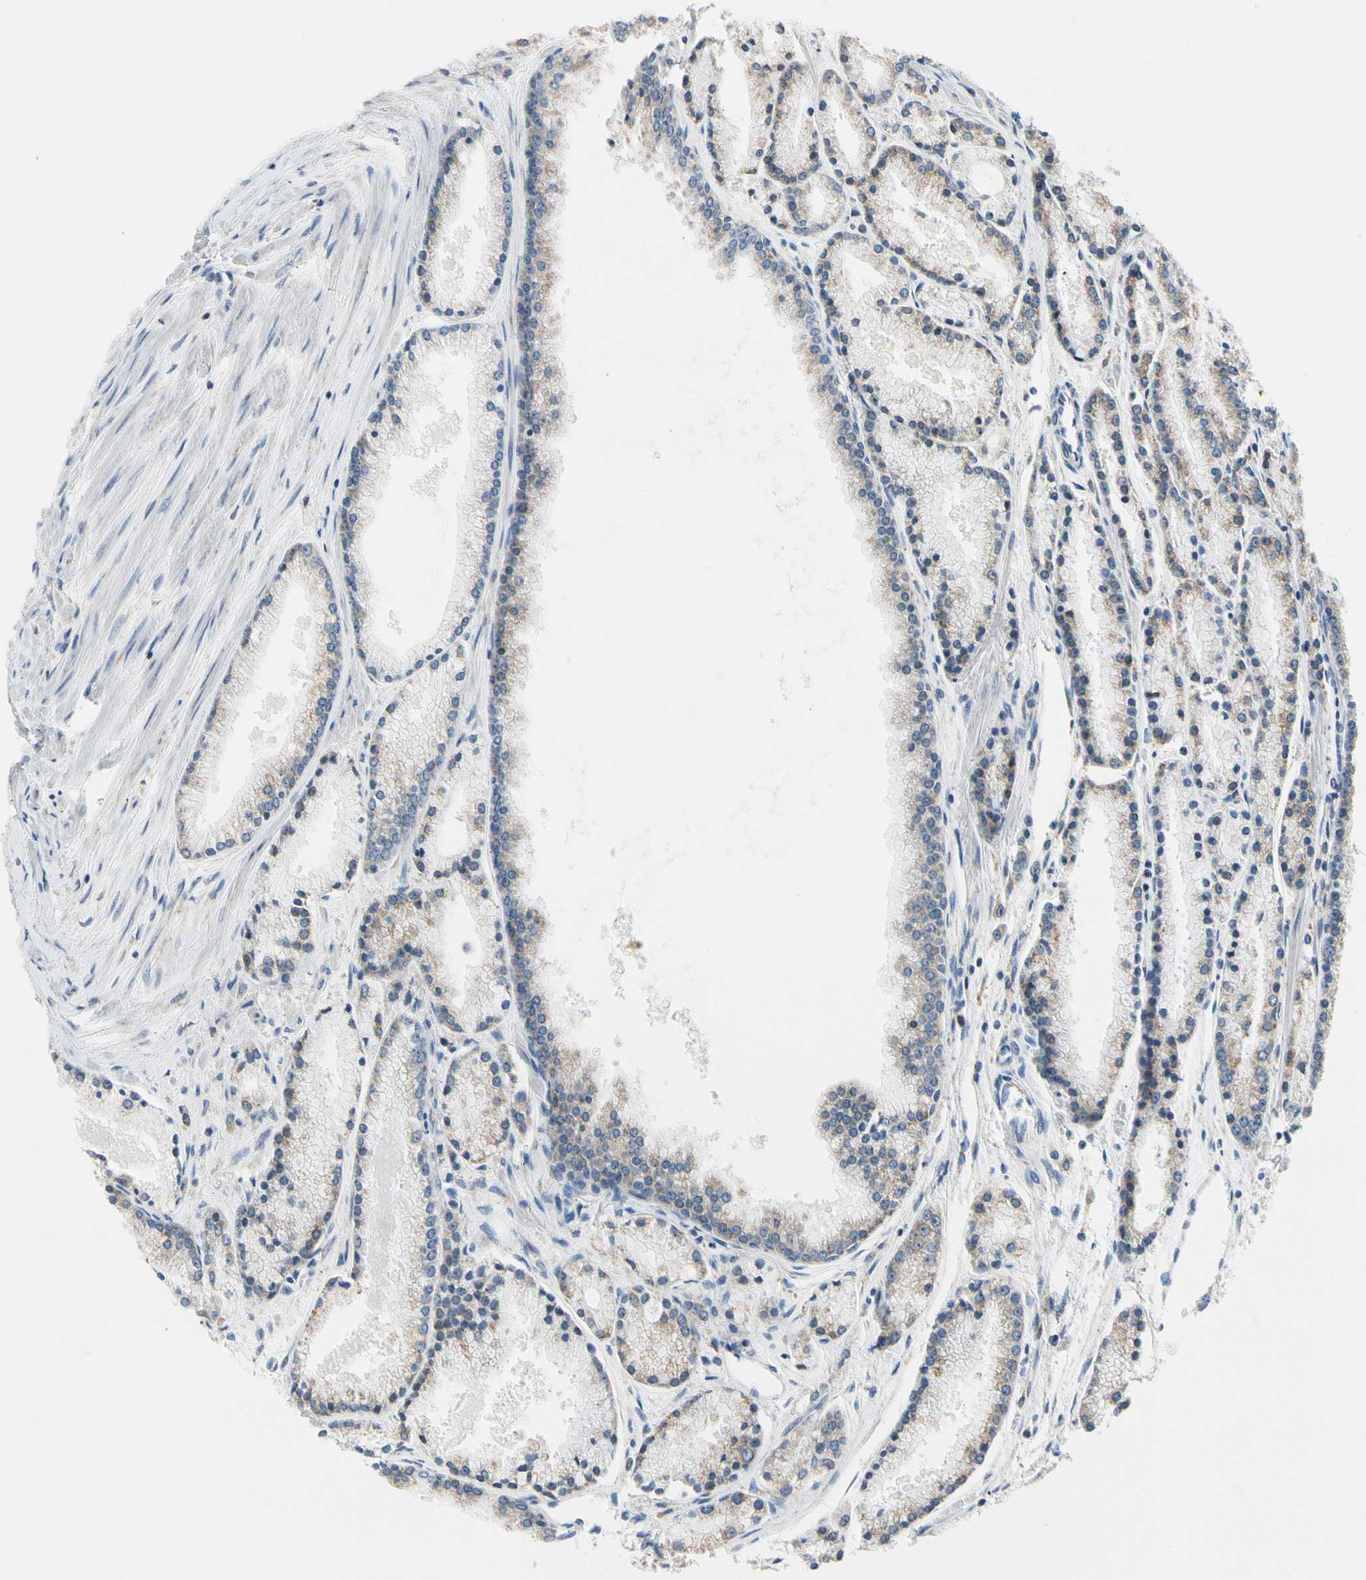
{"staining": {"intensity": "weak", "quantity": ">75%", "location": "cytoplasmic/membranous"}, "tissue": "prostate cancer", "cell_type": "Tumor cells", "image_type": "cancer", "snomed": [{"axis": "morphology", "description": "Adenocarcinoma, High grade"}, {"axis": "topography", "description": "Prostate"}], "caption": "Prostate cancer stained with a protein marker demonstrates weak staining in tumor cells.", "gene": "STXBP1", "patient": {"sex": "male", "age": 61}}